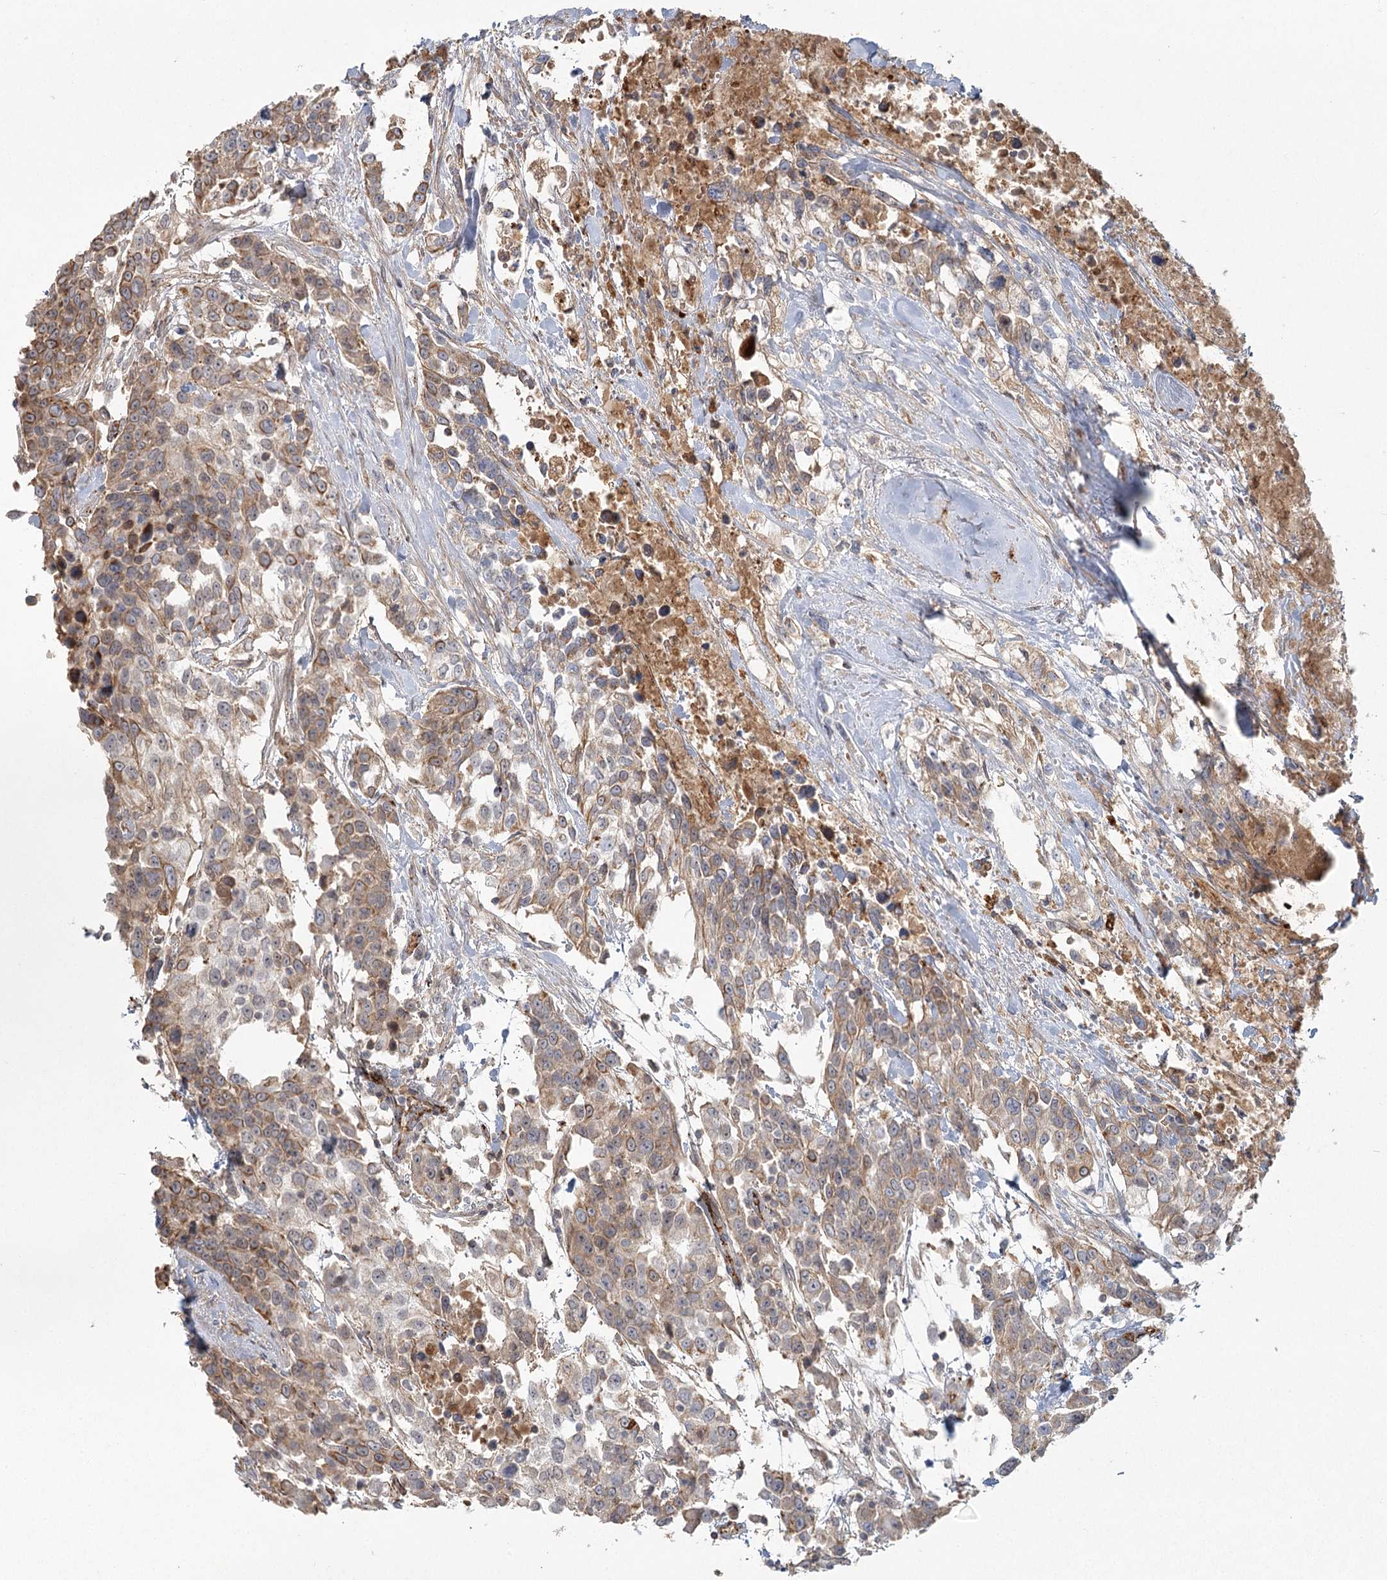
{"staining": {"intensity": "weak", "quantity": "25%-75%", "location": "cytoplasmic/membranous"}, "tissue": "urothelial cancer", "cell_type": "Tumor cells", "image_type": "cancer", "snomed": [{"axis": "morphology", "description": "Urothelial carcinoma, High grade"}, {"axis": "topography", "description": "Urinary bladder"}], "caption": "Protein staining shows weak cytoplasmic/membranous positivity in approximately 25%-75% of tumor cells in high-grade urothelial carcinoma.", "gene": "KBTBD4", "patient": {"sex": "female", "age": 80}}